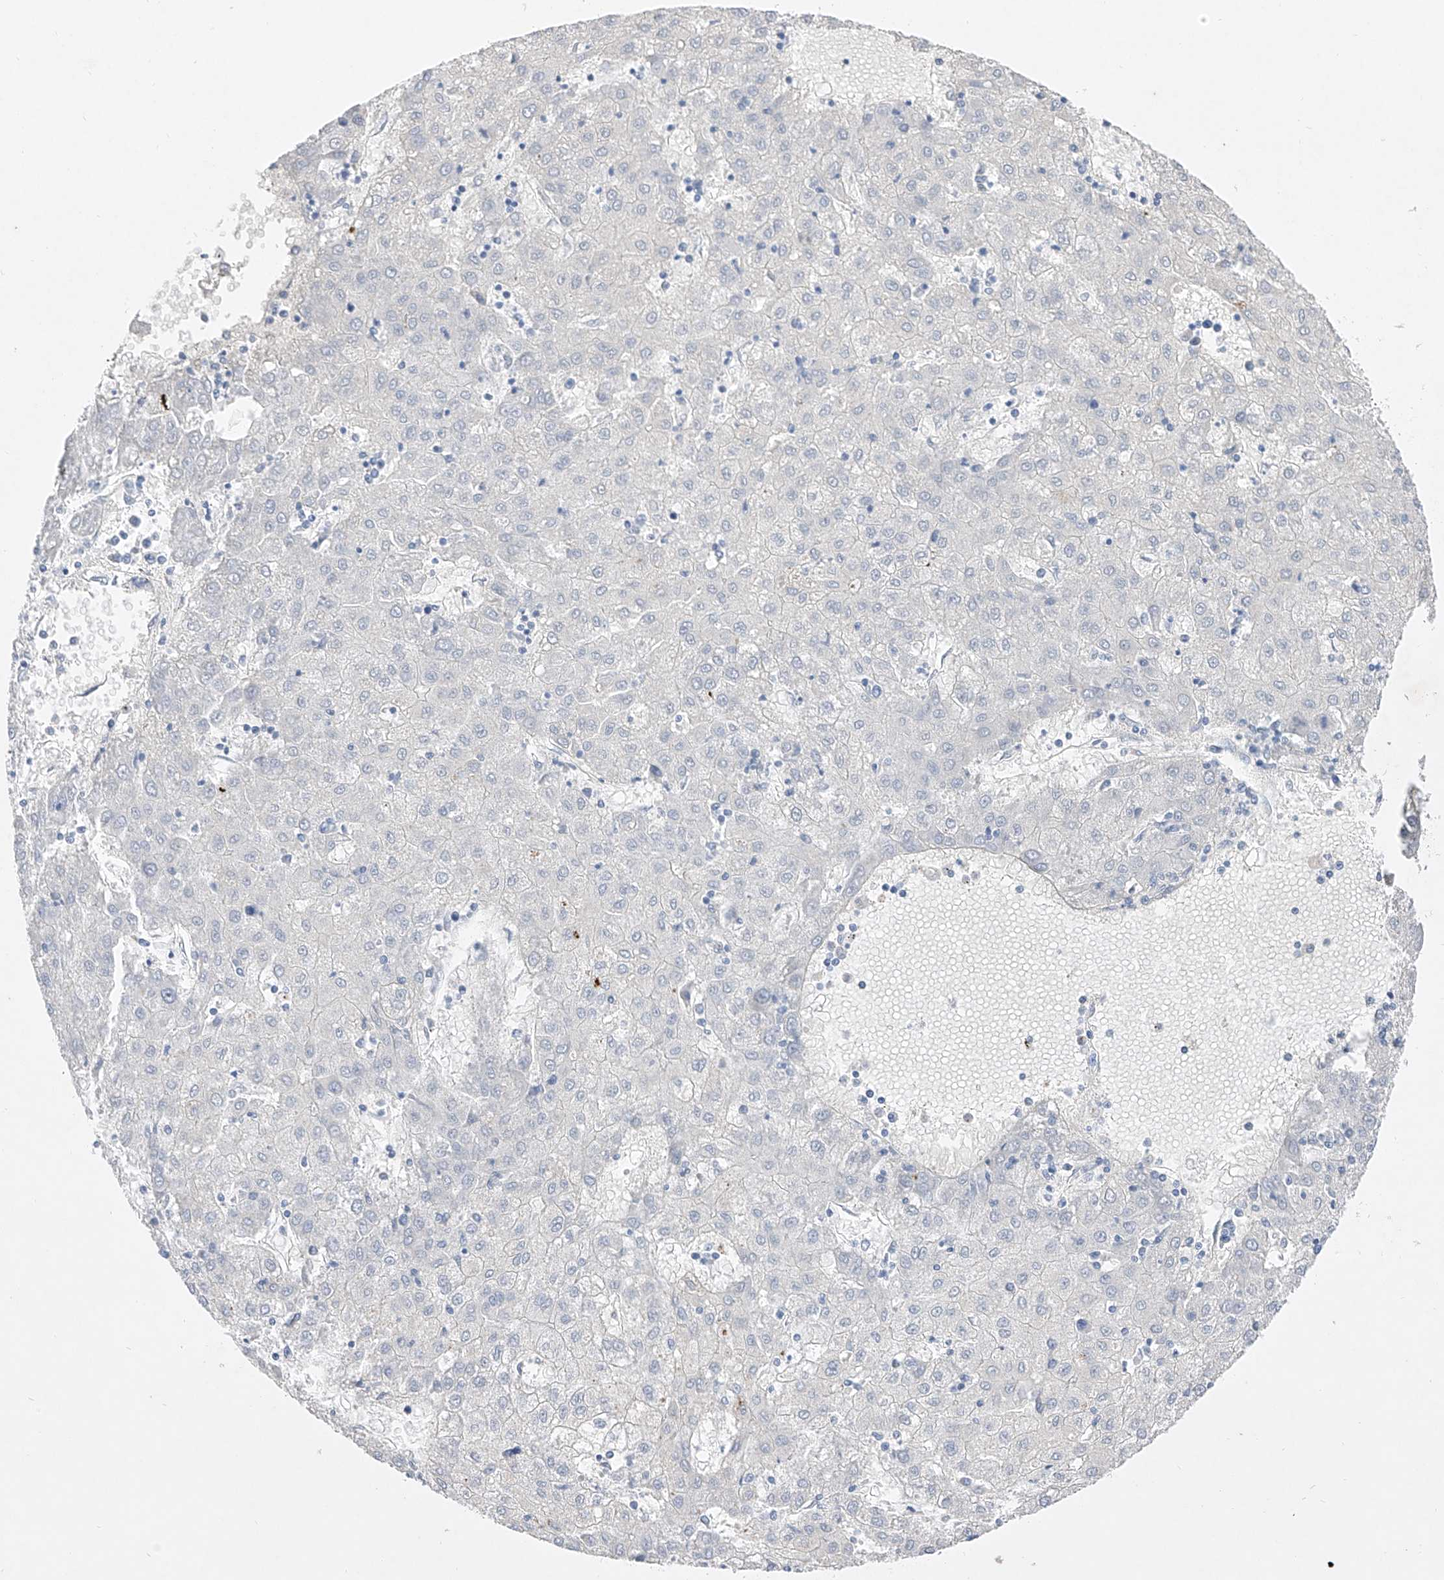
{"staining": {"intensity": "negative", "quantity": "none", "location": "none"}, "tissue": "liver cancer", "cell_type": "Tumor cells", "image_type": "cancer", "snomed": [{"axis": "morphology", "description": "Carcinoma, Hepatocellular, NOS"}, {"axis": "topography", "description": "Liver"}], "caption": "DAB (3,3'-diaminobenzidine) immunohistochemical staining of human liver cancer (hepatocellular carcinoma) shows no significant positivity in tumor cells.", "gene": "TM7SF2", "patient": {"sex": "male", "age": 72}}